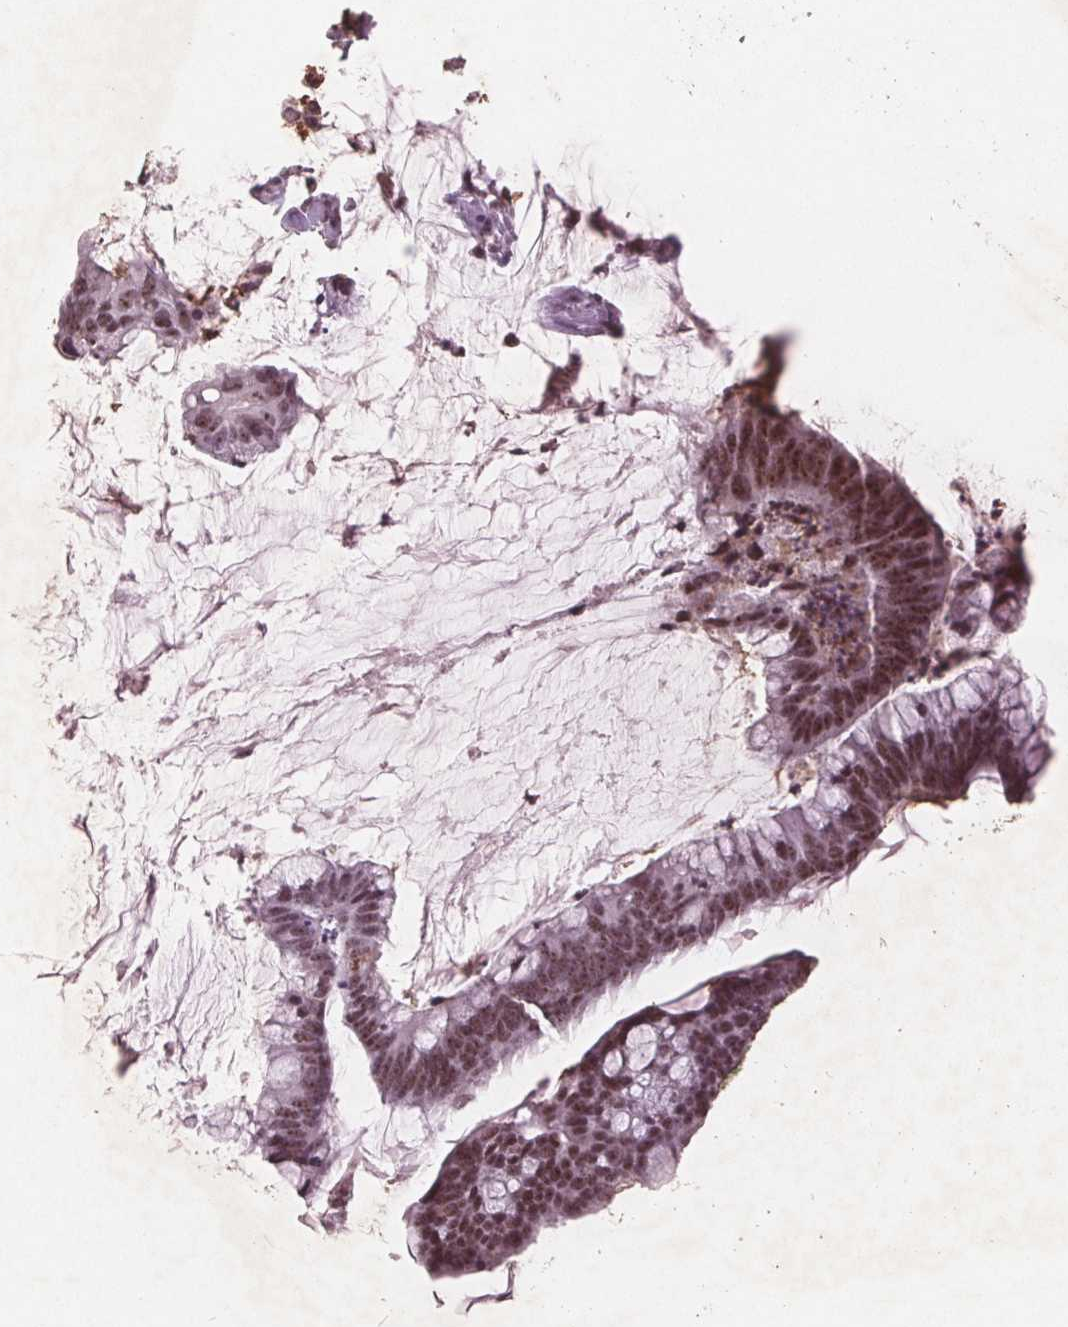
{"staining": {"intensity": "moderate", "quantity": ">75%", "location": "nuclear"}, "tissue": "colorectal cancer", "cell_type": "Tumor cells", "image_type": "cancer", "snomed": [{"axis": "morphology", "description": "Adenocarcinoma, NOS"}, {"axis": "topography", "description": "Colon"}], "caption": "Colorectal cancer stained with DAB immunohistochemistry (IHC) exhibits medium levels of moderate nuclear positivity in about >75% of tumor cells. (DAB (3,3'-diaminobenzidine) = brown stain, brightfield microscopy at high magnification).", "gene": "RPS6KA2", "patient": {"sex": "male", "age": 62}}